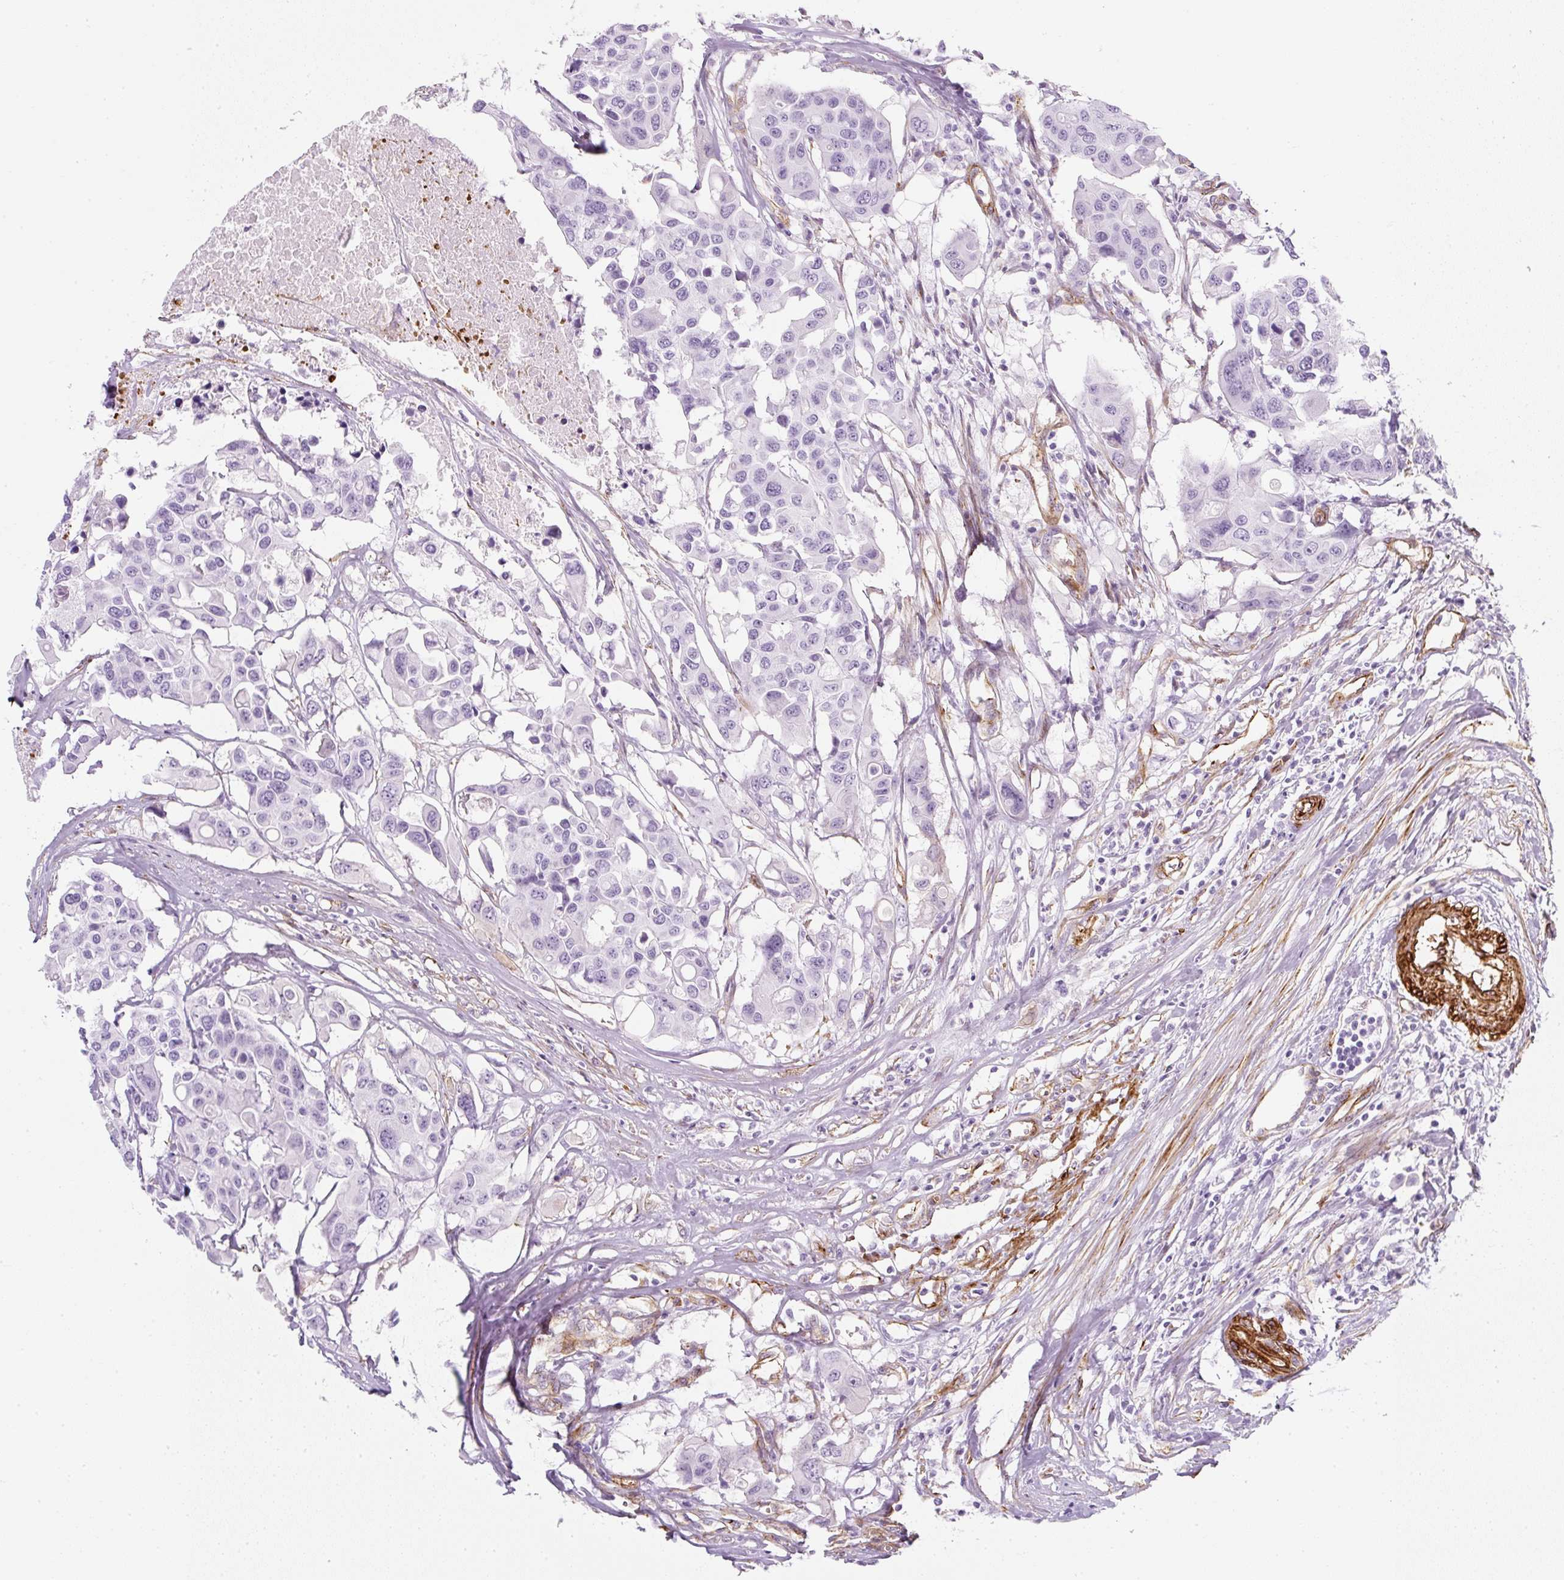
{"staining": {"intensity": "negative", "quantity": "none", "location": "none"}, "tissue": "colorectal cancer", "cell_type": "Tumor cells", "image_type": "cancer", "snomed": [{"axis": "morphology", "description": "Adenocarcinoma, NOS"}, {"axis": "topography", "description": "Colon"}], "caption": "Histopathology image shows no significant protein positivity in tumor cells of colorectal cancer.", "gene": "CAVIN3", "patient": {"sex": "male", "age": 77}}